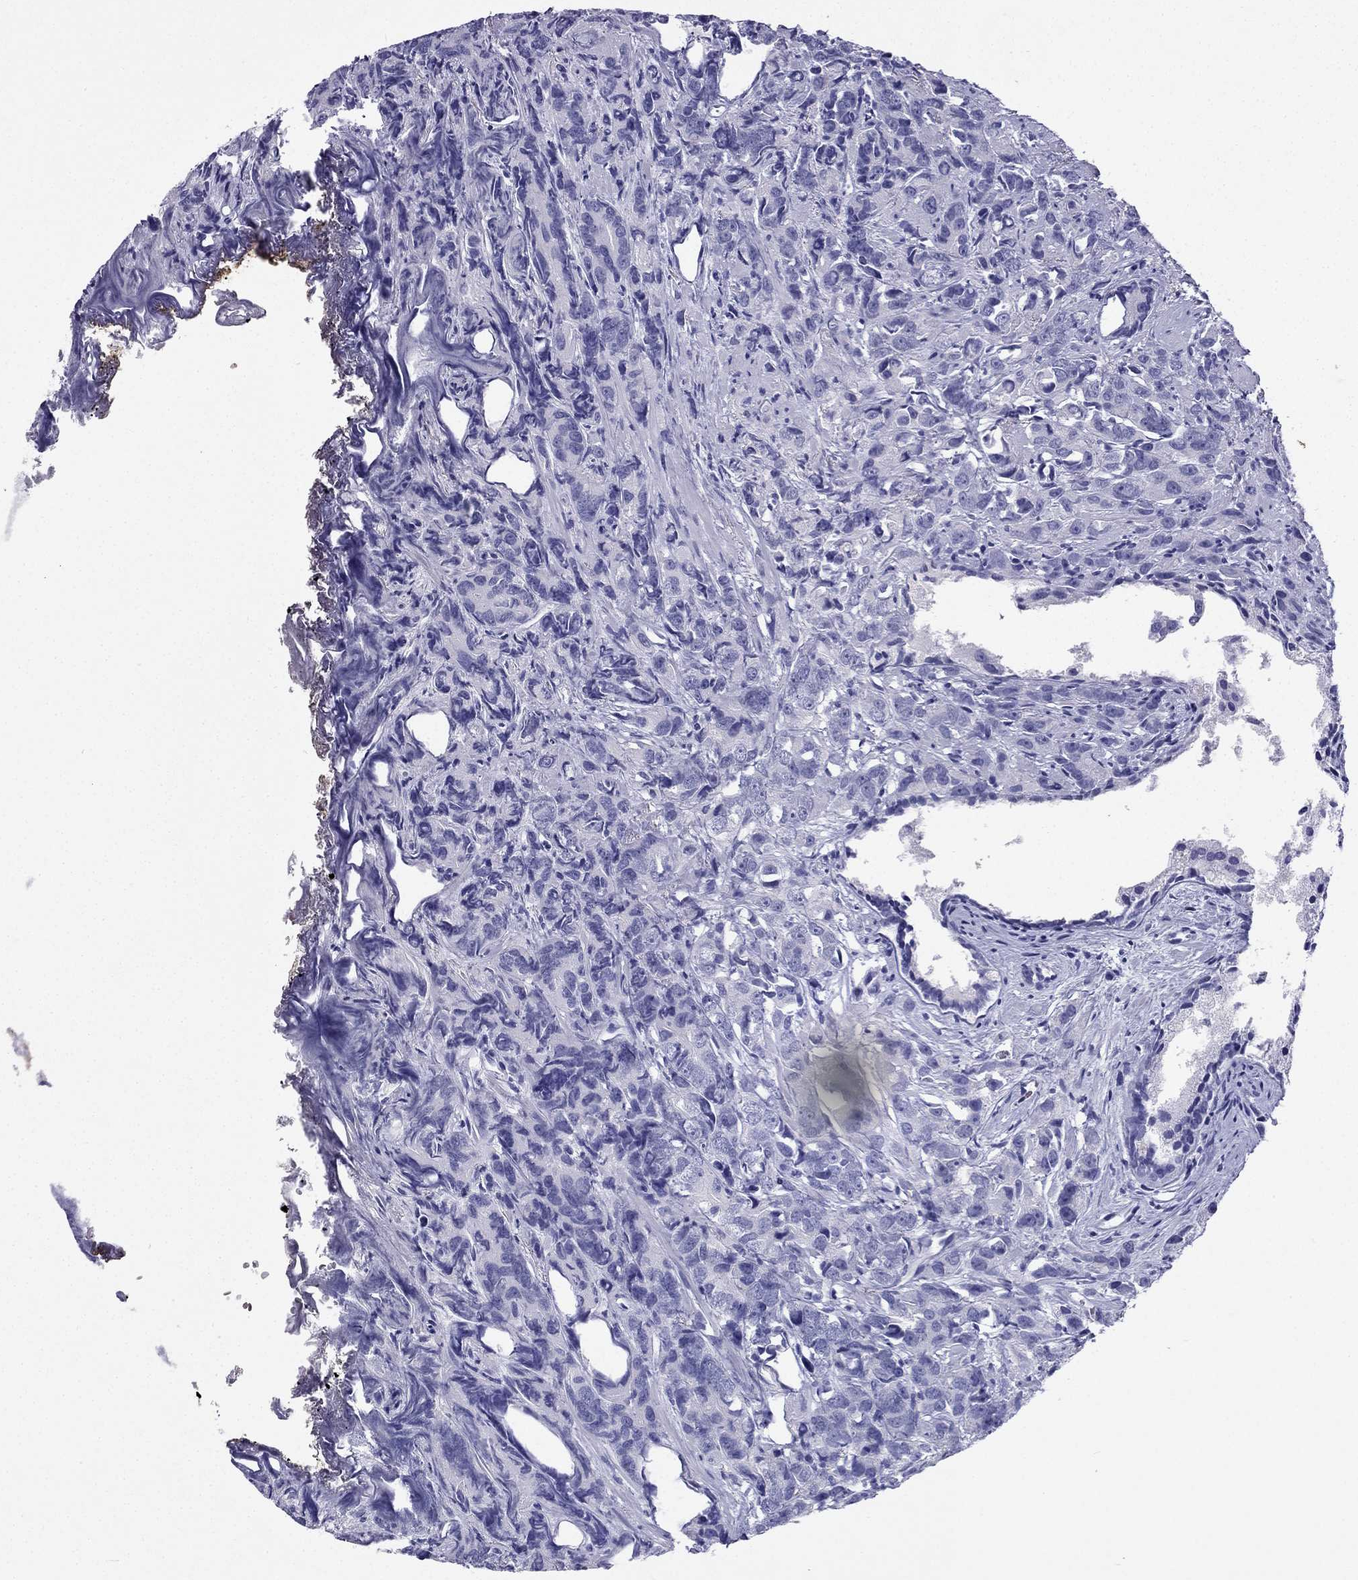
{"staining": {"intensity": "negative", "quantity": "none", "location": "none"}, "tissue": "prostate cancer", "cell_type": "Tumor cells", "image_type": "cancer", "snomed": [{"axis": "morphology", "description": "Adenocarcinoma, High grade"}, {"axis": "topography", "description": "Prostate"}], "caption": "Tumor cells show no significant protein staining in prostate cancer (high-grade adenocarcinoma).", "gene": "NPTX1", "patient": {"sex": "male", "age": 90}}